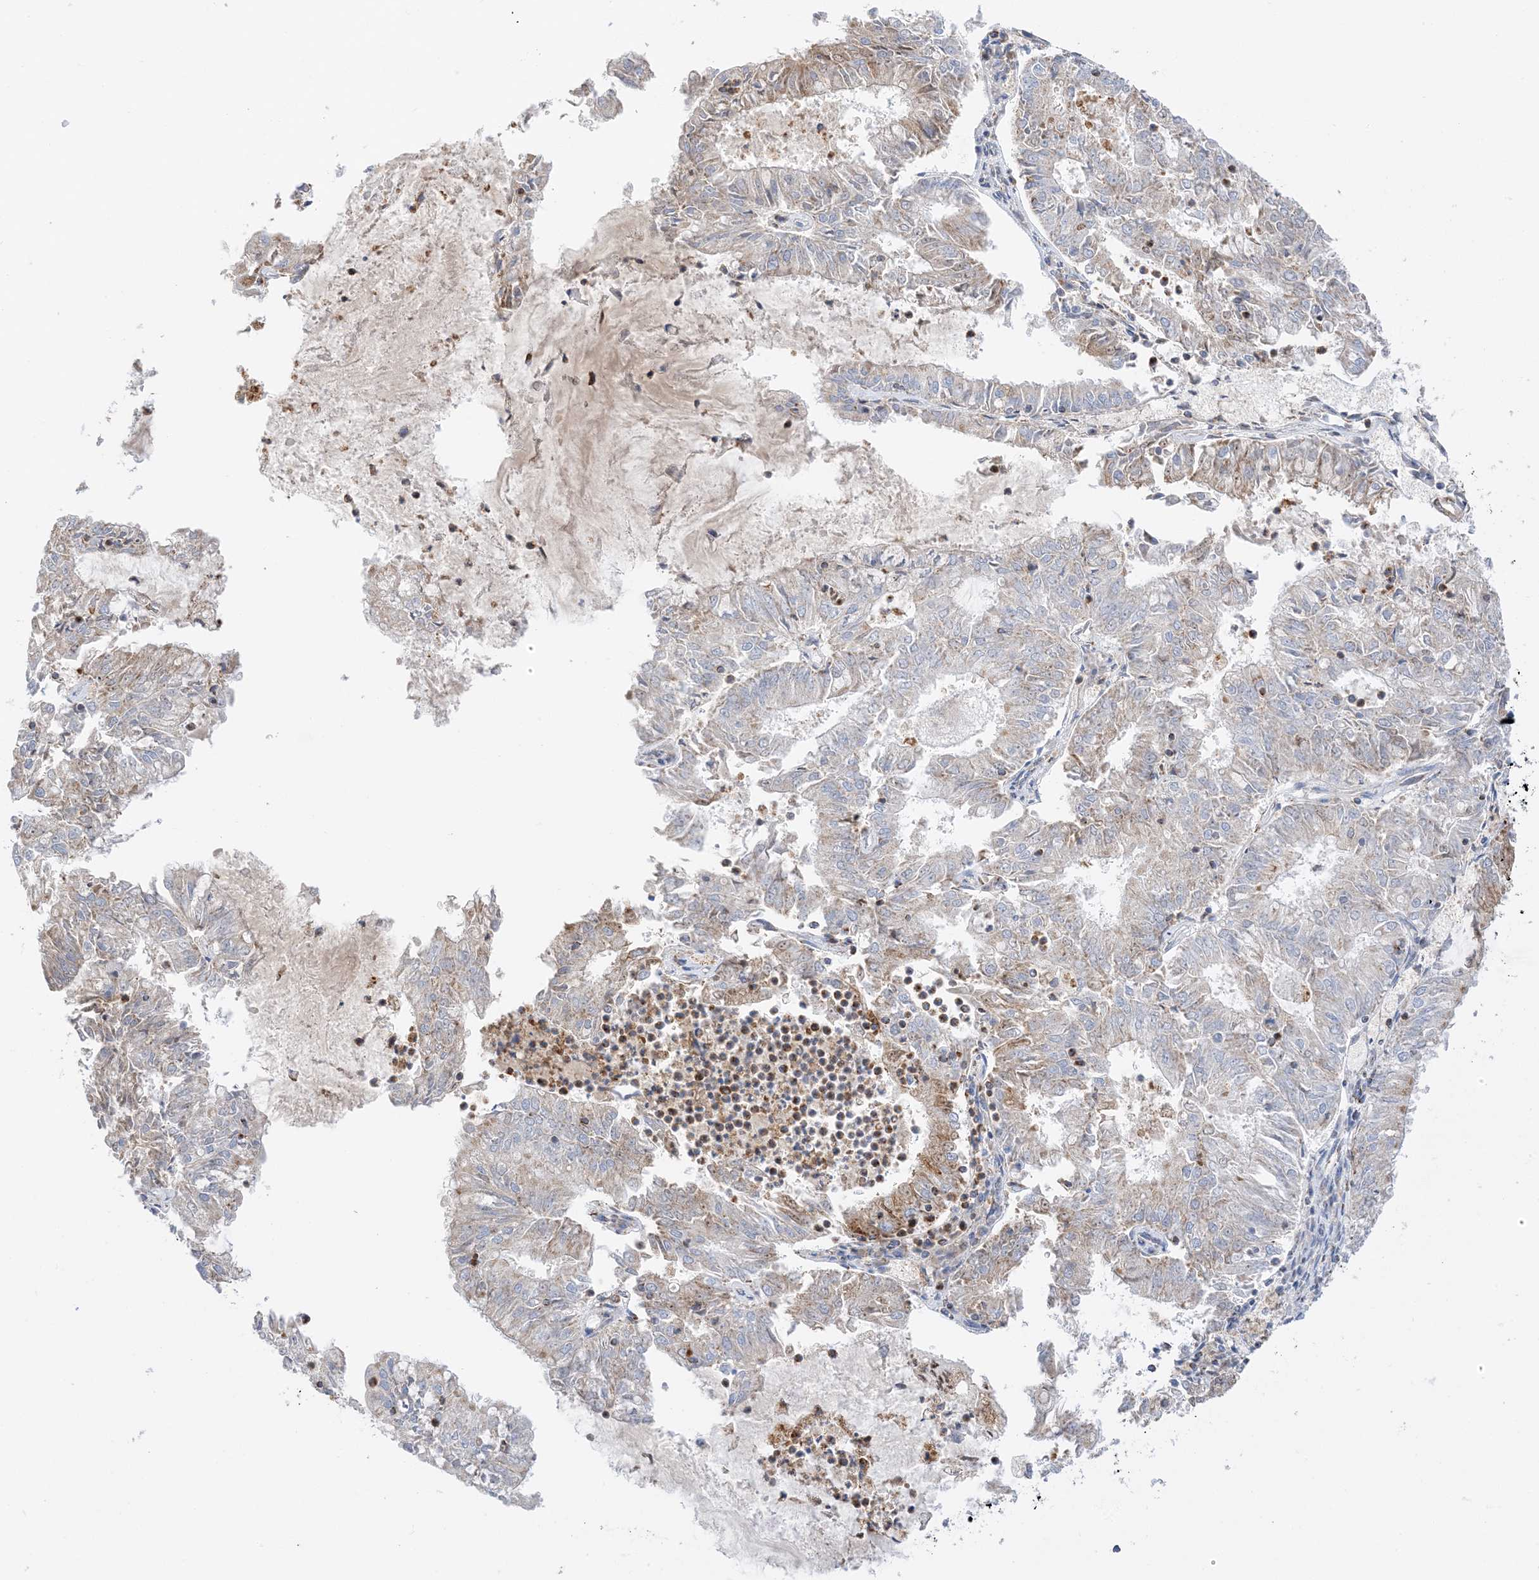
{"staining": {"intensity": "weak", "quantity": "<25%", "location": "cytoplasmic/membranous"}, "tissue": "endometrial cancer", "cell_type": "Tumor cells", "image_type": "cancer", "snomed": [{"axis": "morphology", "description": "Adenocarcinoma, NOS"}, {"axis": "topography", "description": "Endometrium"}], "caption": "This histopathology image is of endometrial cancer (adenocarcinoma) stained with immunohistochemistry to label a protein in brown with the nuclei are counter-stained blue. There is no staining in tumor cells.", "gene": "CAPN13", "patient": {"sex": "female", "age": 57}}